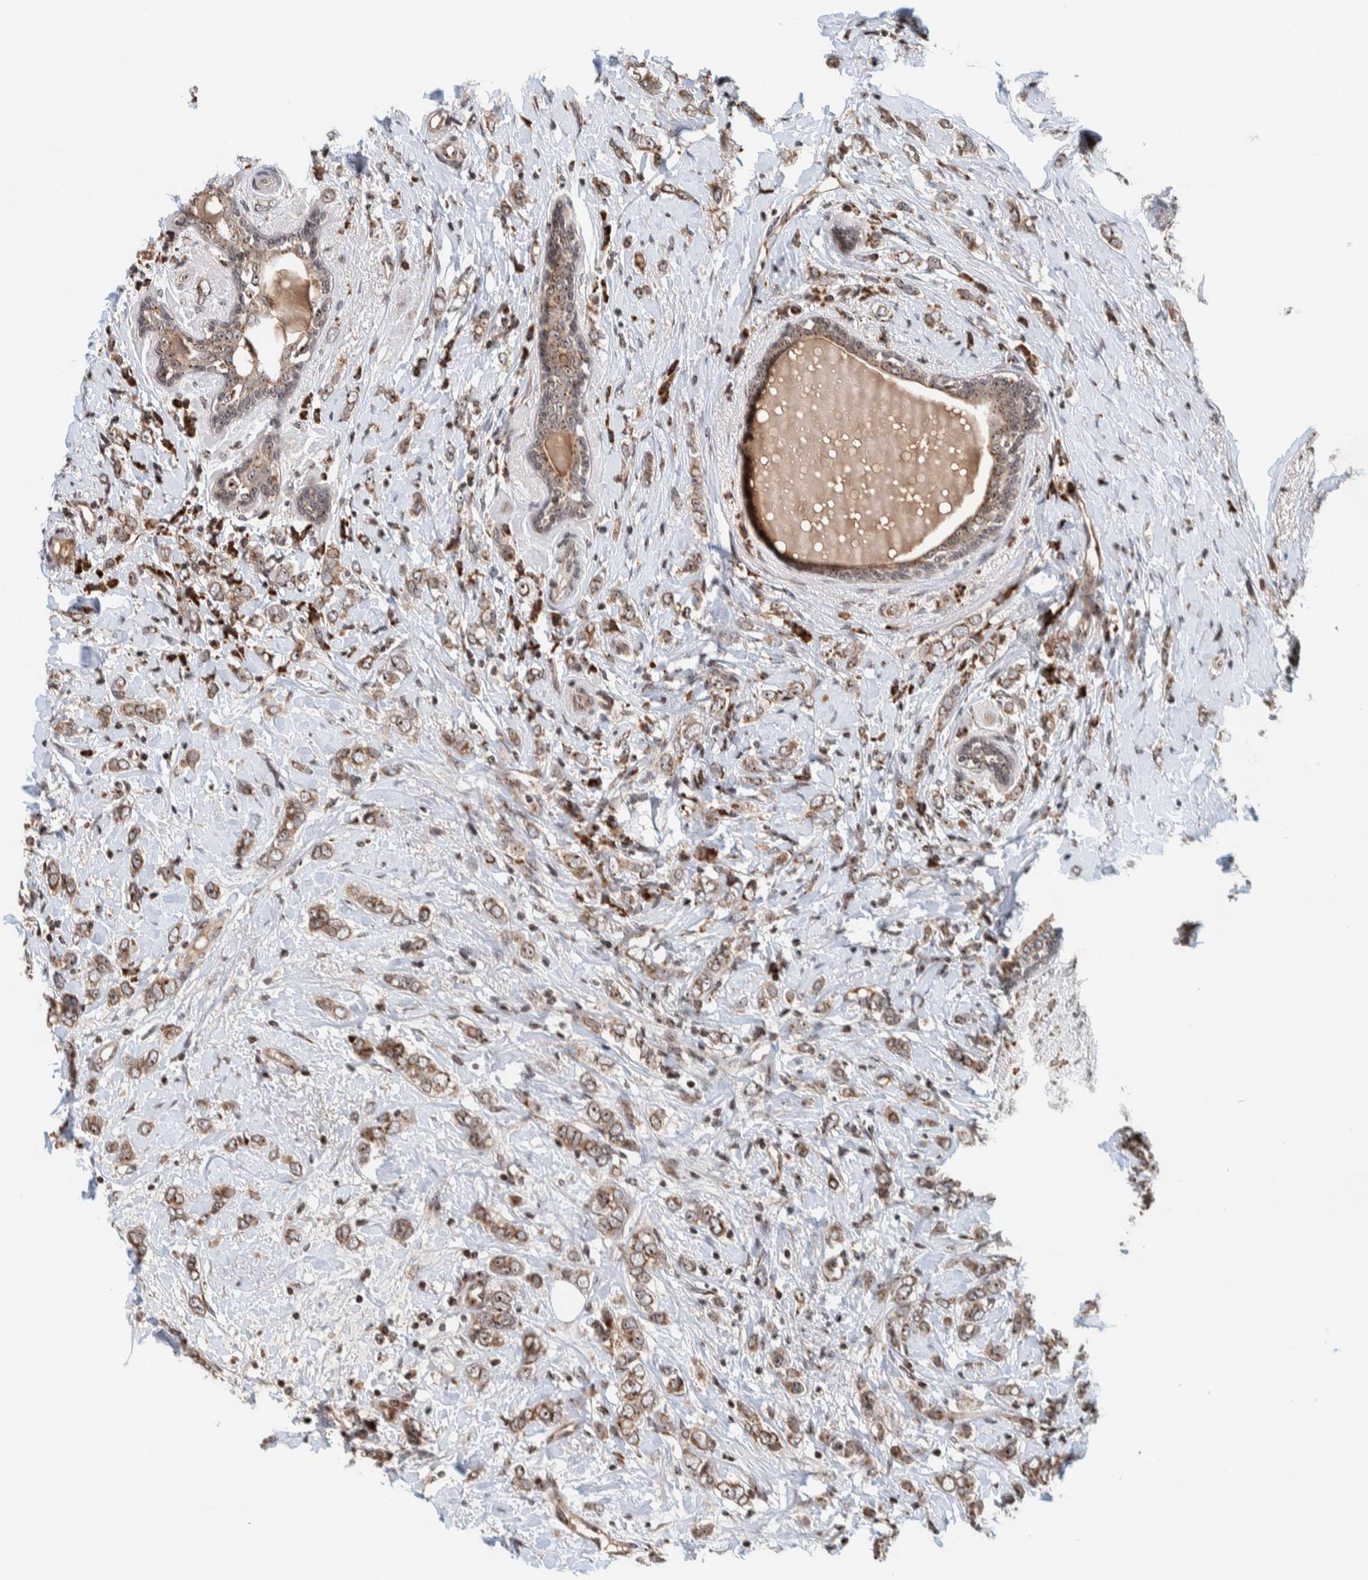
{"staining": {"intensity": "weak", "quantity": ">75%", "location": "cytoplasmic/membranous"}, "tissue": "breast cancer", "cell_type": "Tumor cells", "image_type": "cancer", "snomed": [{"axis": "morphology", "description": "Normal tissue, NOS"}, {"axis": "morphology", "description": "Lobular carcinoma"}, {"axis": "topography", "description": "Breast"}], "caption": "The histopathology image displays immunohistochemical staining of breast cancer (lobular carcinoma). There is weak cytoplasmic/membranous positivity is present in approximately >75% of tumor cells. Immunohistochemistry stains the protein of interest in brown and the nuclei are stained blue.", "gene": "CCDC182", "patient": {"sex": "female", "age": 47}}